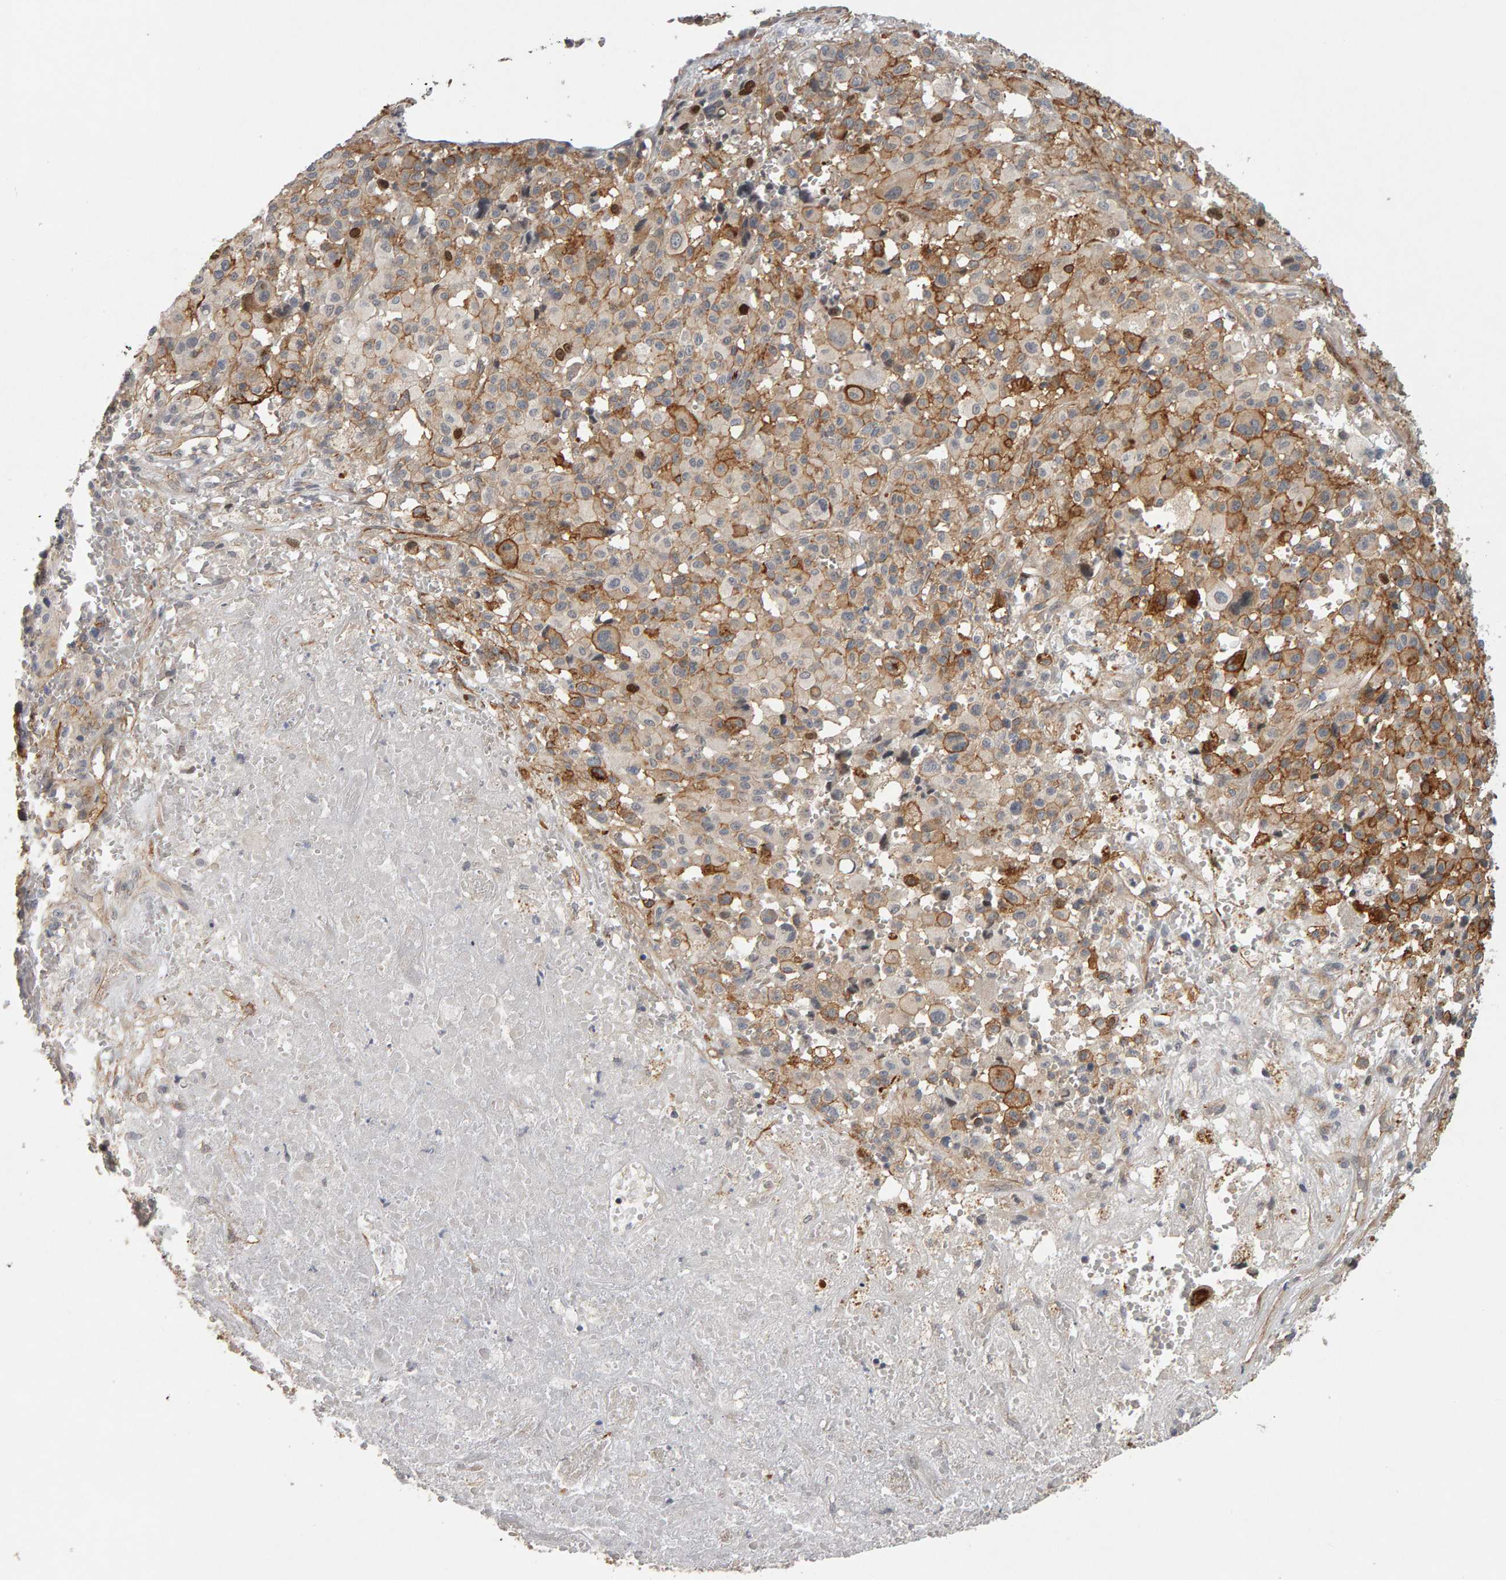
{"staining": {"intensity": "weak", "quantity": "25%-75%", "location": "cytoplasmic/membranous"}, "tissue": "melanoma", "cell_type": "Tumor cells", "image_type": "cancer", "snomed": [{"axis": "morphology", "description": "Malignant melanoma, Metastatic site"}, {"axis": "topography", "description": "Skin"}], "caption": "High-power microscopy captured an immunohistochemistry (IHC) micrograph of malignant melanoma (metastatic site), revealing weak cytoplasmic/membranous expression in about 25%-75% of tumor cells. (brown staining indicates protein expression, while blue staining denotes nuclei).", "gene": "CDCA5", "patient": {"sex": "female", "age": 74}}